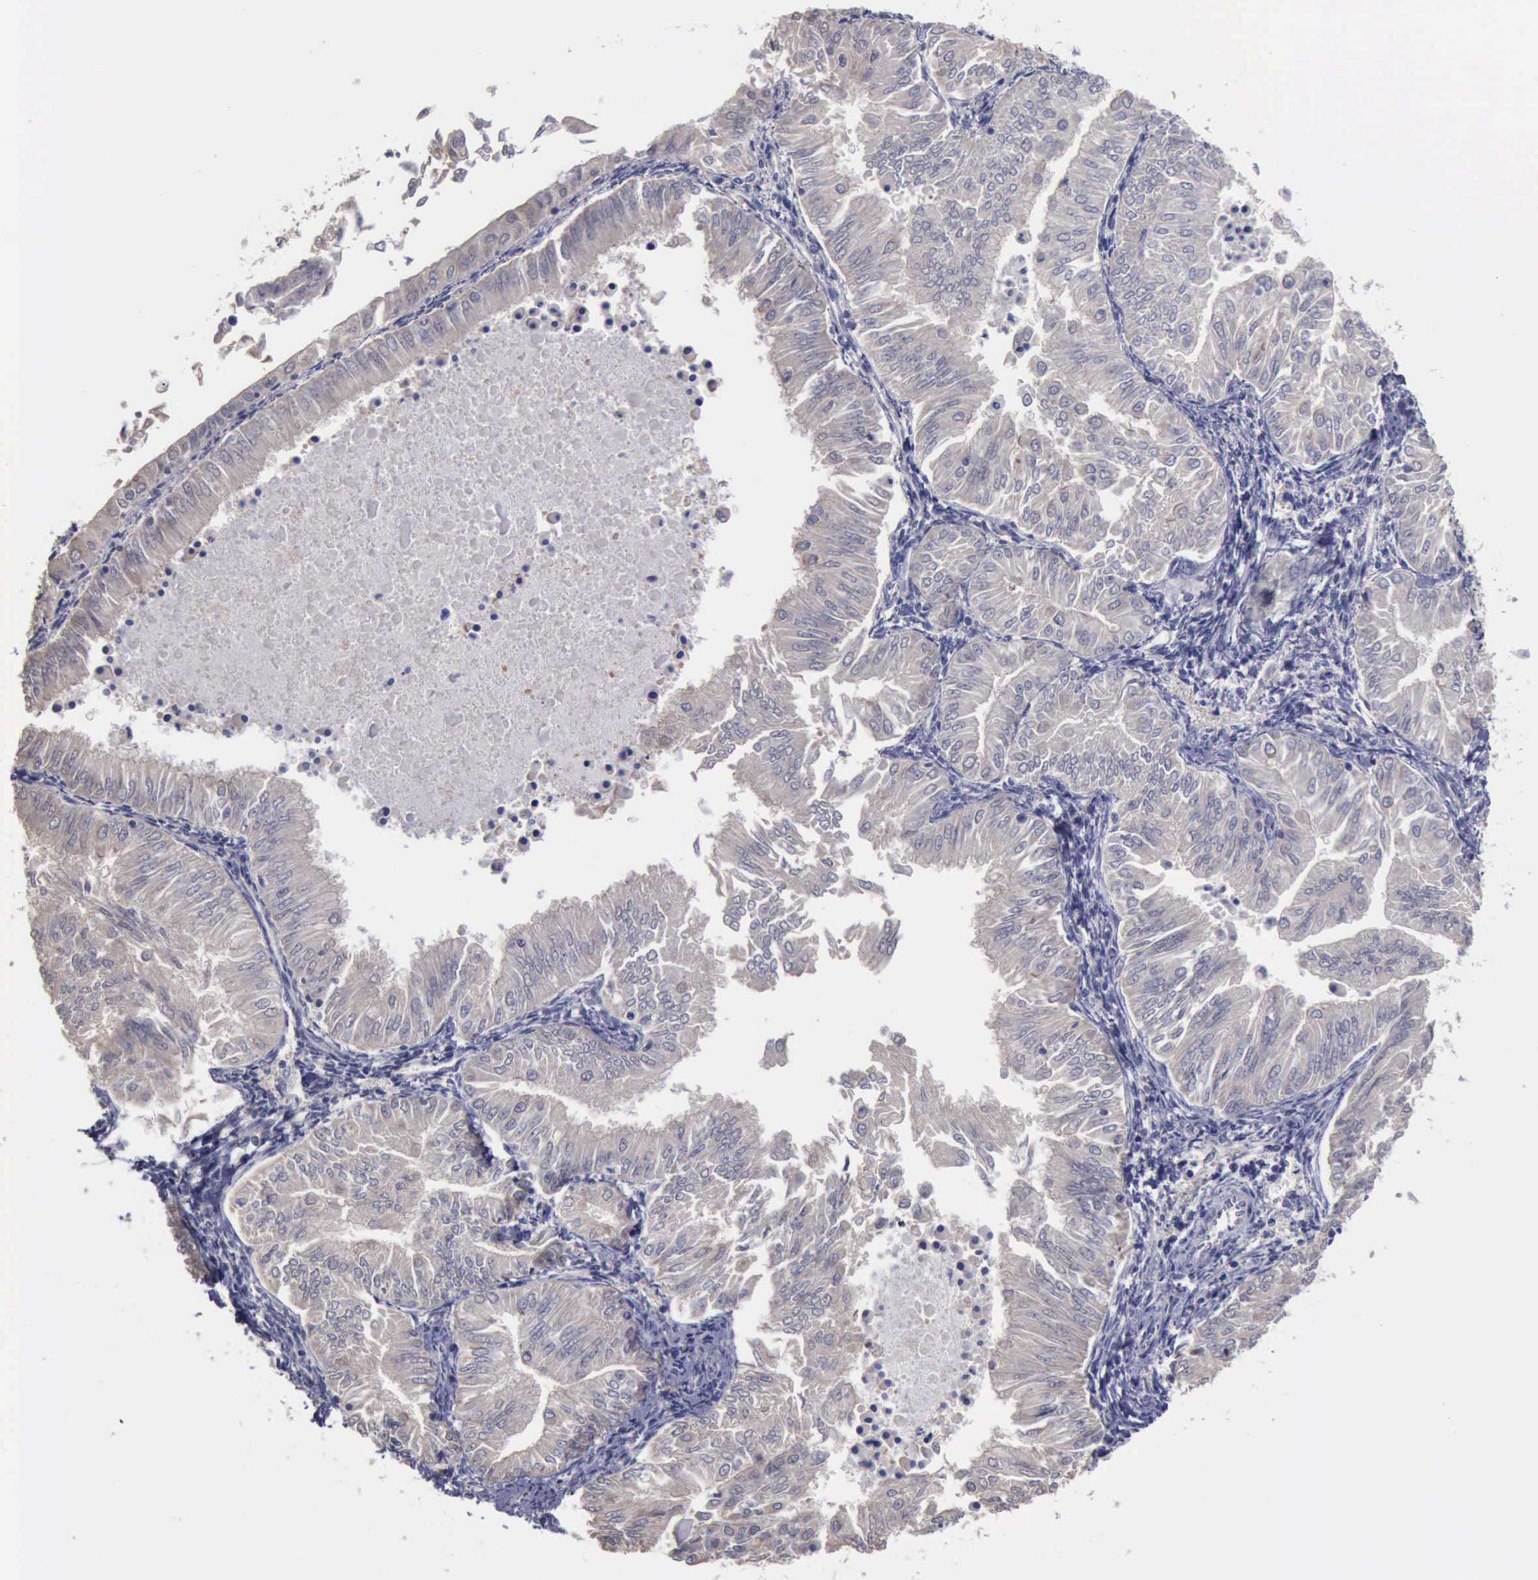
{"staining": {"intensity": "negative", "quantity": "none", "location": "none"}, "tissue": "endometrial cancer", "cell_type": "Tumor cells", "image_type": "cancer", "snomed": [{"axis": "morphology", "description": "Adenocarcinoma, NOS"}, {"axis": "topography", "description": "Endometrium"}], "caption": "High power microscopy histopathology image of an IHC photomicrograph of endometrial cancer (adenocarcinoma), revealing no significant positivity in tumor cells. (Immunohistochemistry, brightfield microscopy, high magnification).", "gene": "PHKA1", "patient": {"sex": "female", "age": 53}}